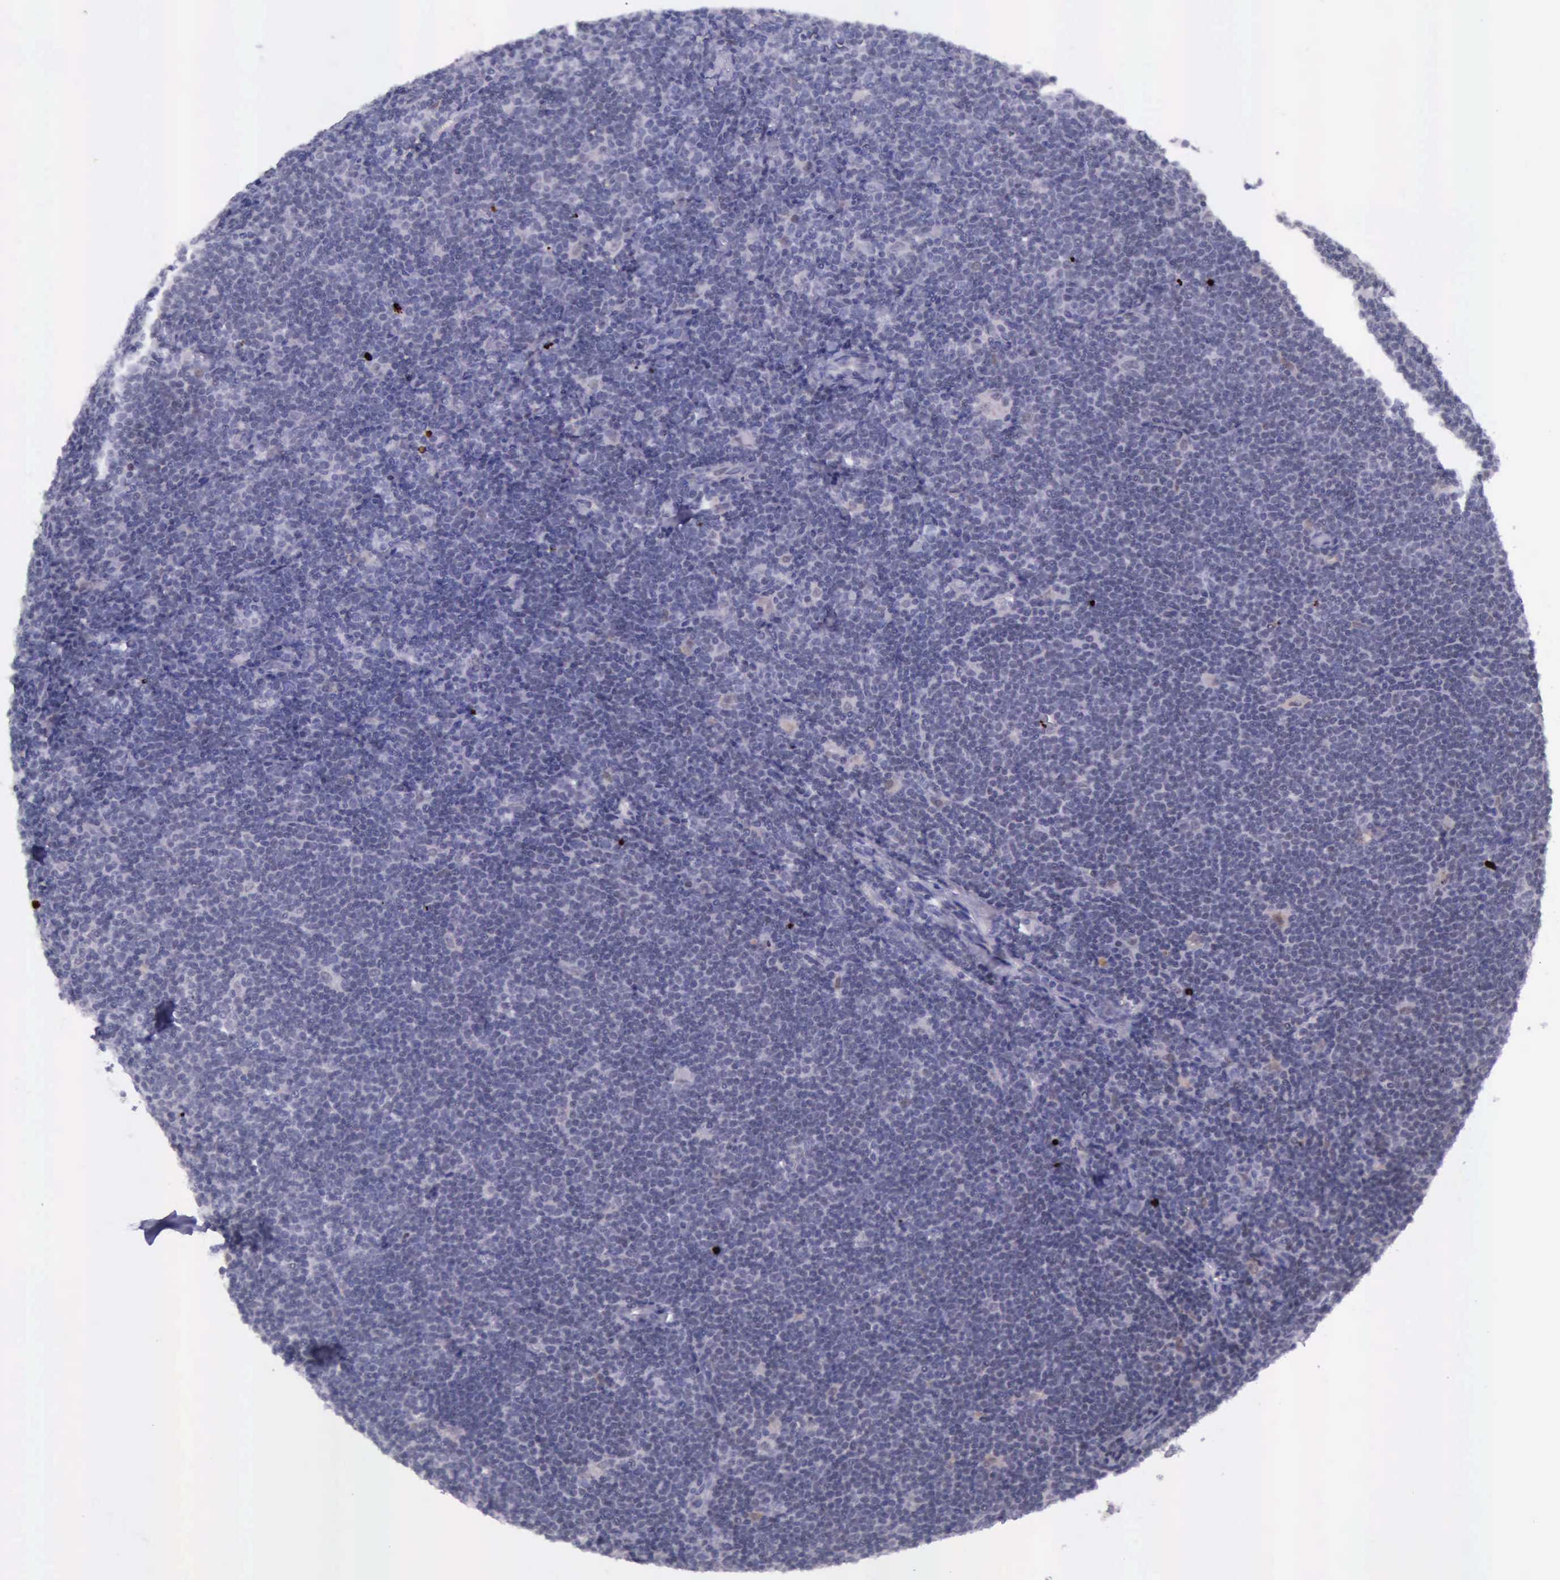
{"staining": {"intensity": "strong", "quantity": "<25%", "location": "nuclear"}, "tissue": "lymphoma", "cell_type": "Tumor cells", "image_type": "cancer", "snomed": [{"axis": "morphology", "description": "Malignant lymphoma, non-Hodgkin's type, Low grade"}, {"axis": "topography", "description": "Lymph node"}], "caption": "IHC (DAB (3,3'-diaminobenzidine)) staining of low-grade malignant lymphoma, non-Hodgkin's type reveals strong nuclear protein staining in approximately <25% of tumor cells.", "gene": "PARP1", "patient": {"sex": "male", "age": 65}}